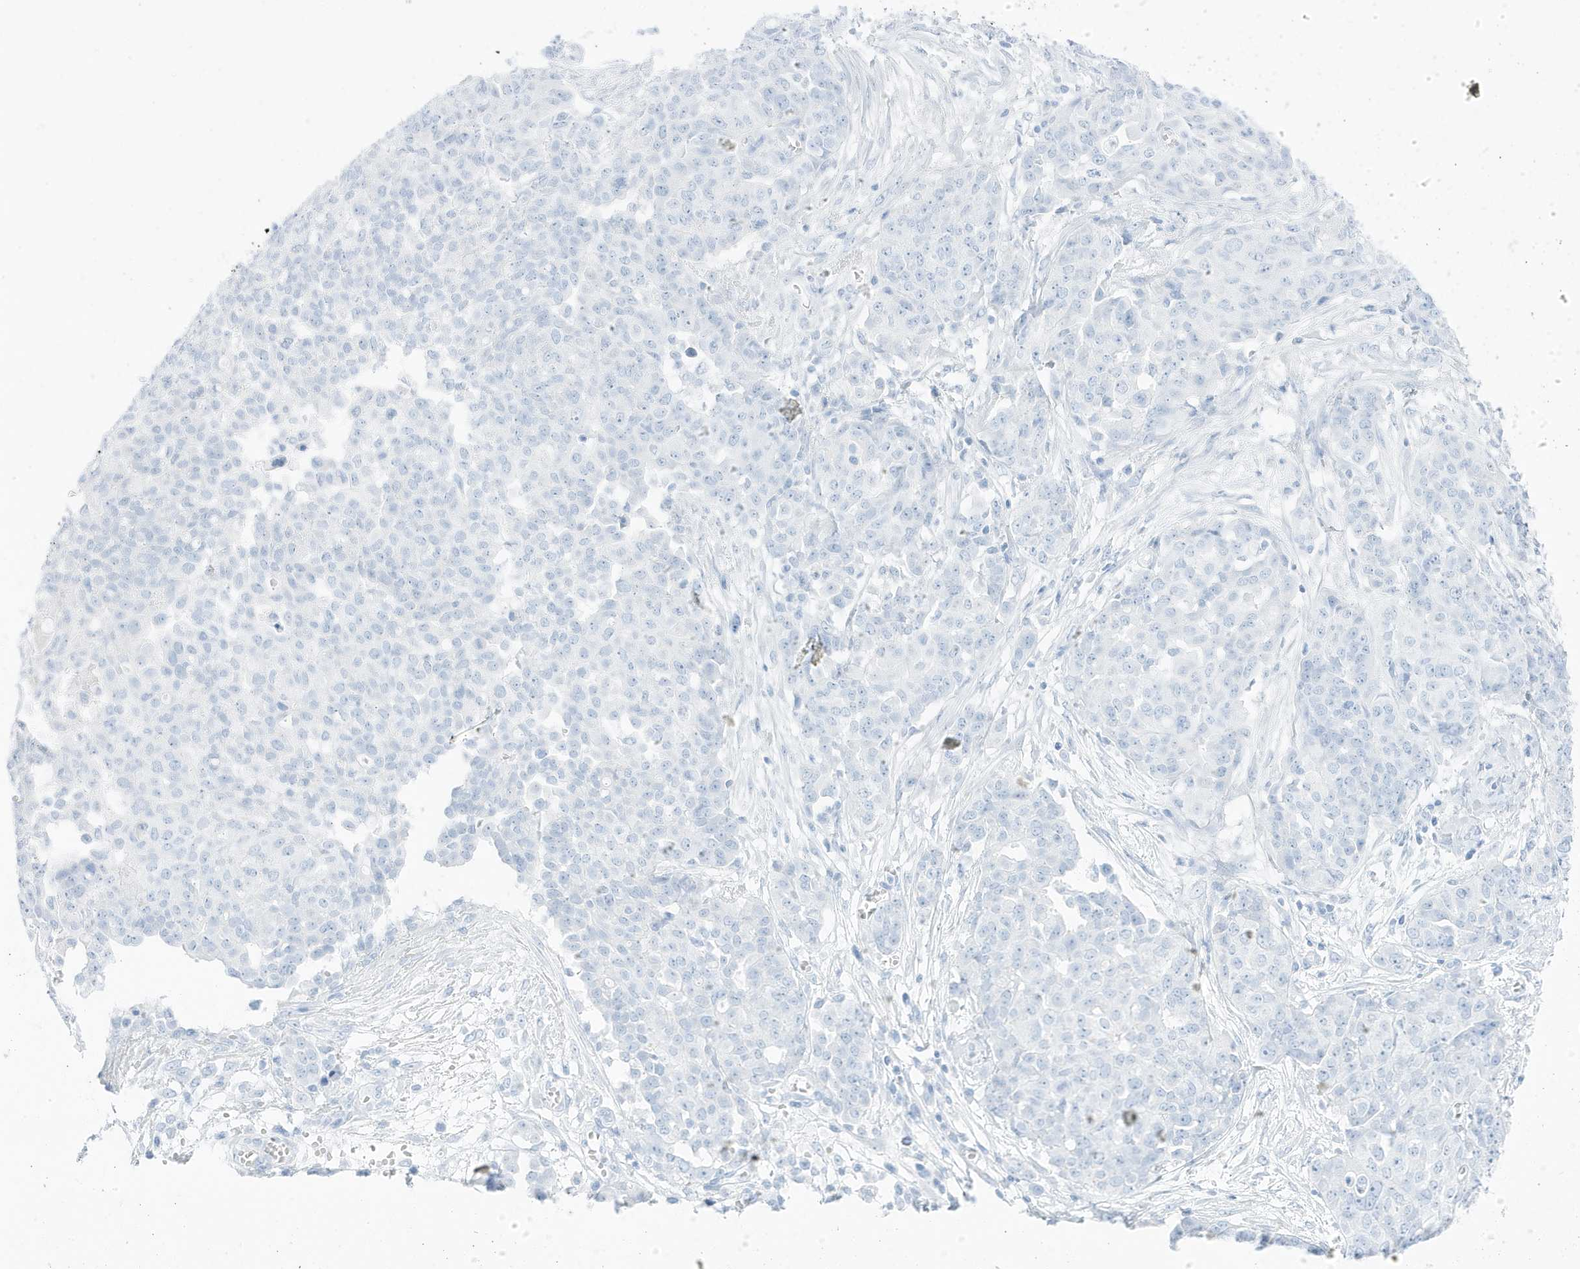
{"staining": {"intensity": "negative", "quantity": "none", "location": "none"}, "tissue": "ovarian cancer", "cell_type": "Tumor cells", "image_type": "cancer", "snomed": [{"axis": "morphology", "description": "Cystadenocarcinoma, serous, NOS"}, {"axis": "topography", "description": "Soft tissue"}, {"axis": "topography", "description": "Ovary"}], "caption": "Immunohistochemistry of human ovarian cancer displays no staining in tumor cells.", "gene": "SLC22A13", "patient": {"sex": "female", "age": 57}}